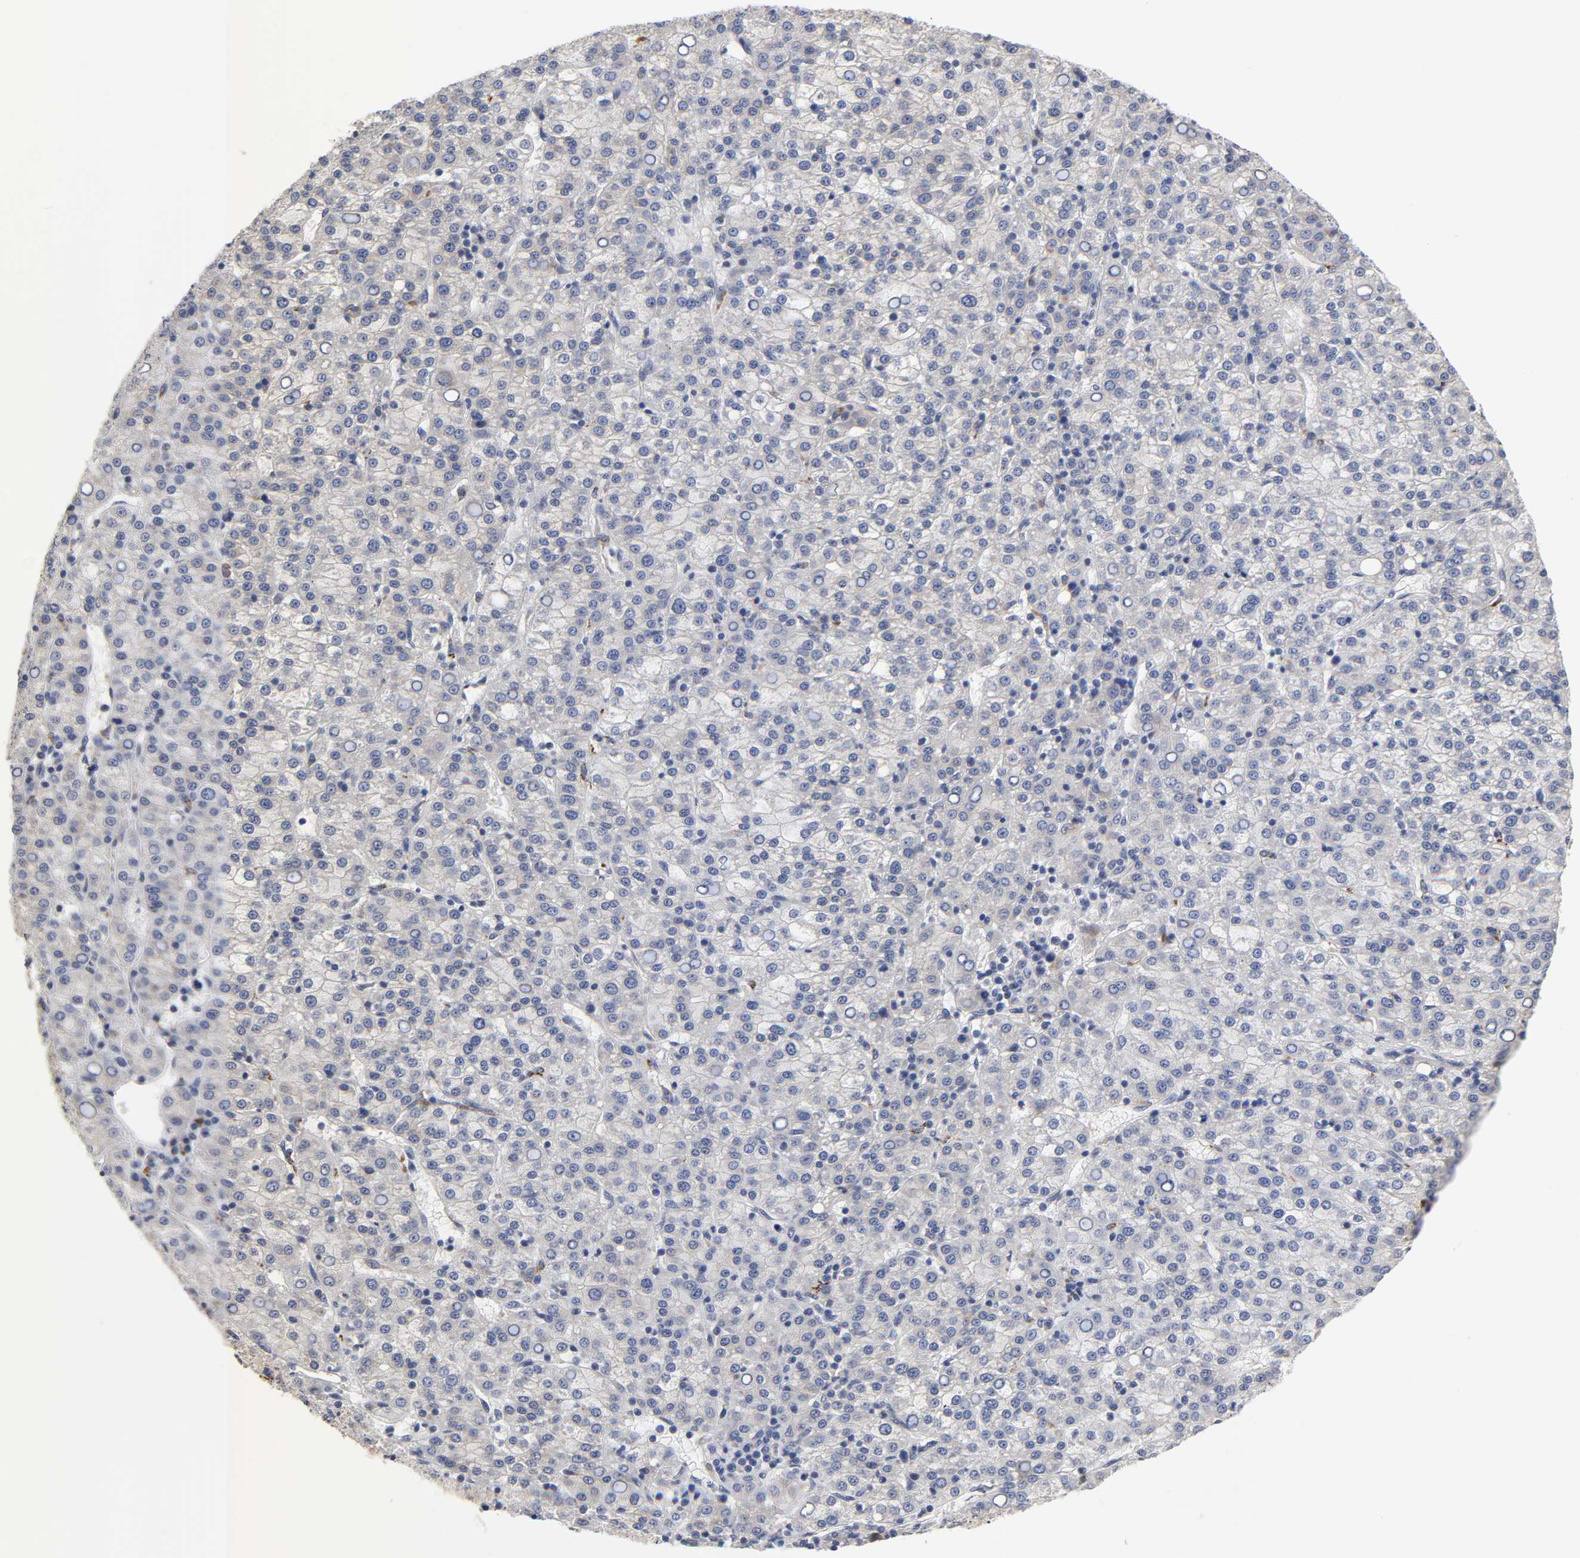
{"staining": {"intensity": "negative", "quantity": "none", "location": "none"}, "tissue": "liver cancer", "cell_type": "Tumor cells", "image_type": "cancer", "snomed": [{"axis": "morphology", "description": "Carcinoma, Hepatocellular, NOS"}, {"axis": "topography", "description": "Liver"}], "caption": "DAB immunohistochemical staining of human liver cancer reveals no significant expression in tumor cells.", "gene": "C17orf75", "patient": {"sex": "female", "age": 58}}